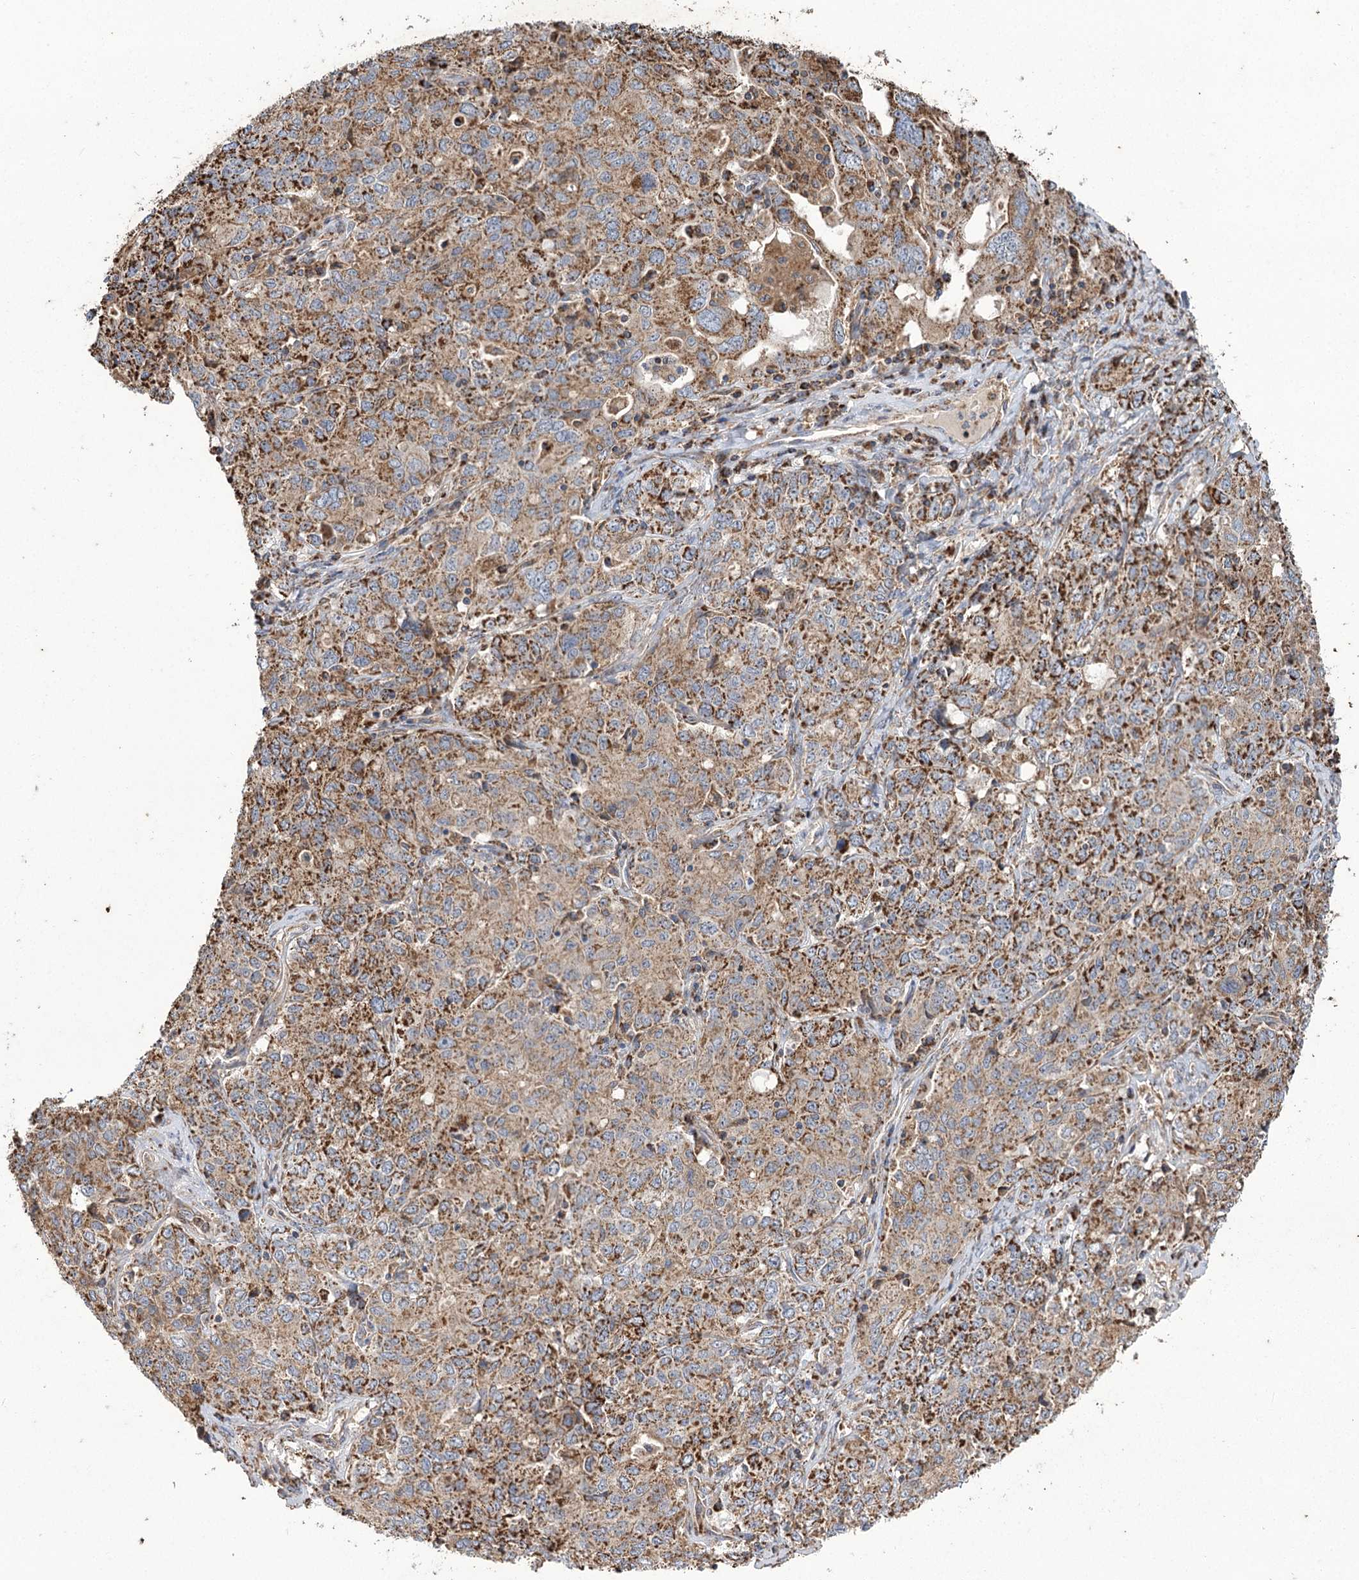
{"staining": {"intensity": "moderate", "quantity": ">75%", "location": "cytoplasmic/membranous"}, "tissue": "ovarian cancer", "cell_type": "Tumor cells", "image_type": "cancer", "snomed": [{"axis": "morphology", "description": "Carcinoma, endometroid"}, {"axis": "topography", "description": "Ovary"}], "caption": "Protein staining shows moderate cytoplasmic/membranous positivity in approximately >75% of tumor cells in ovarian endometroid carcinoma.", "gene": "CARD19", "patient": {"sex": "female", "age": 62}}